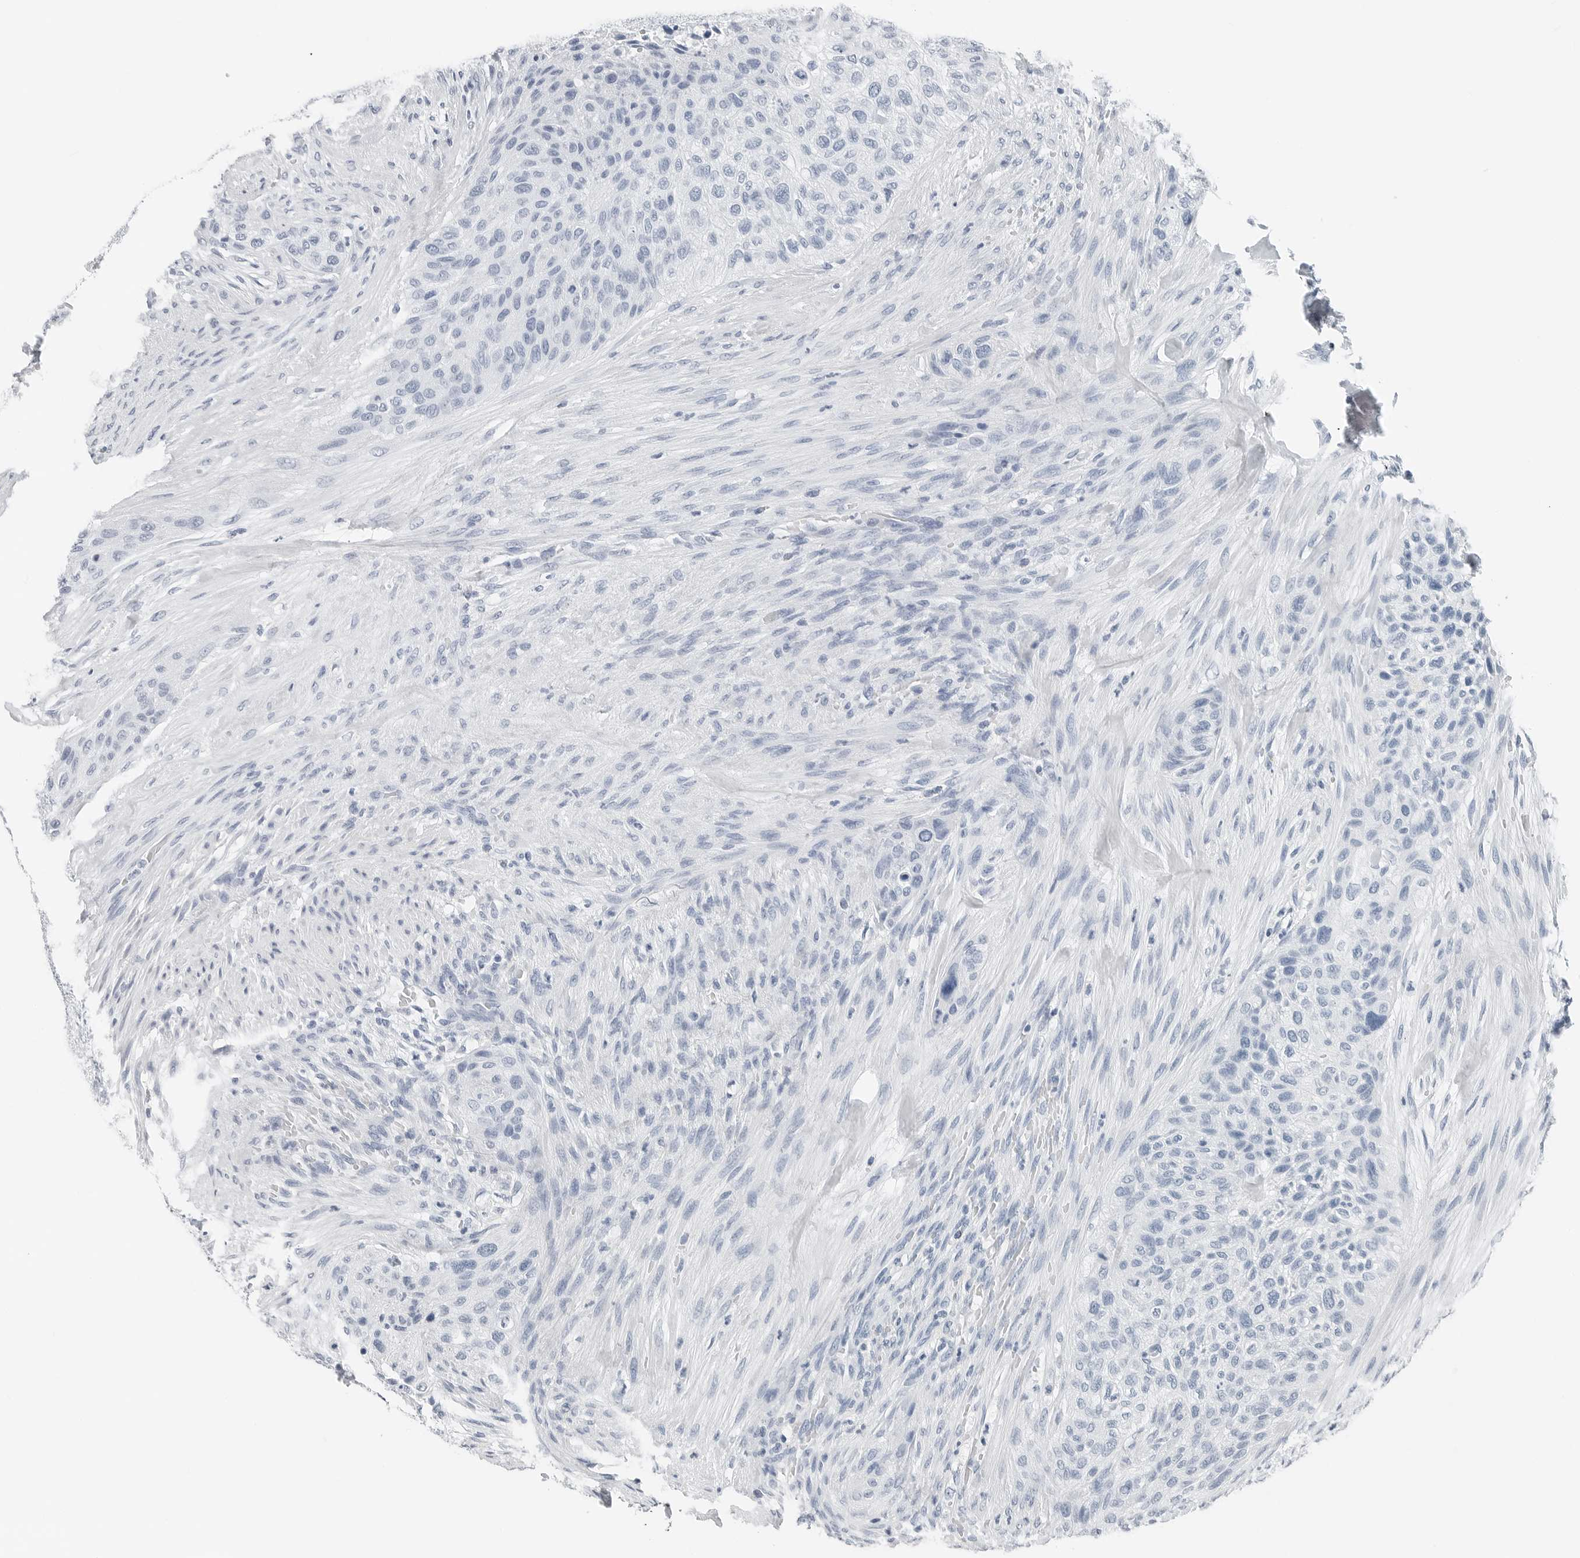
{"staining": {"intensity": "negative", "quantity": "none", "location": "none"}, "tissue": "urothelial cancer", "cell_type": "Tumor cells", "image_type": "cancer", "snomed": [{"axis": "morphology", "description": "Urothelial carcinoma, High grade"}, {"axis": "topography", "description": "Urinary bladder"}], "caption": "The micrograph displays no significant staining in tumor cells of urothelial carcinoma (high-grade).", "gene": "SLPI", "patient": {"sex": "male", "age": 35}}